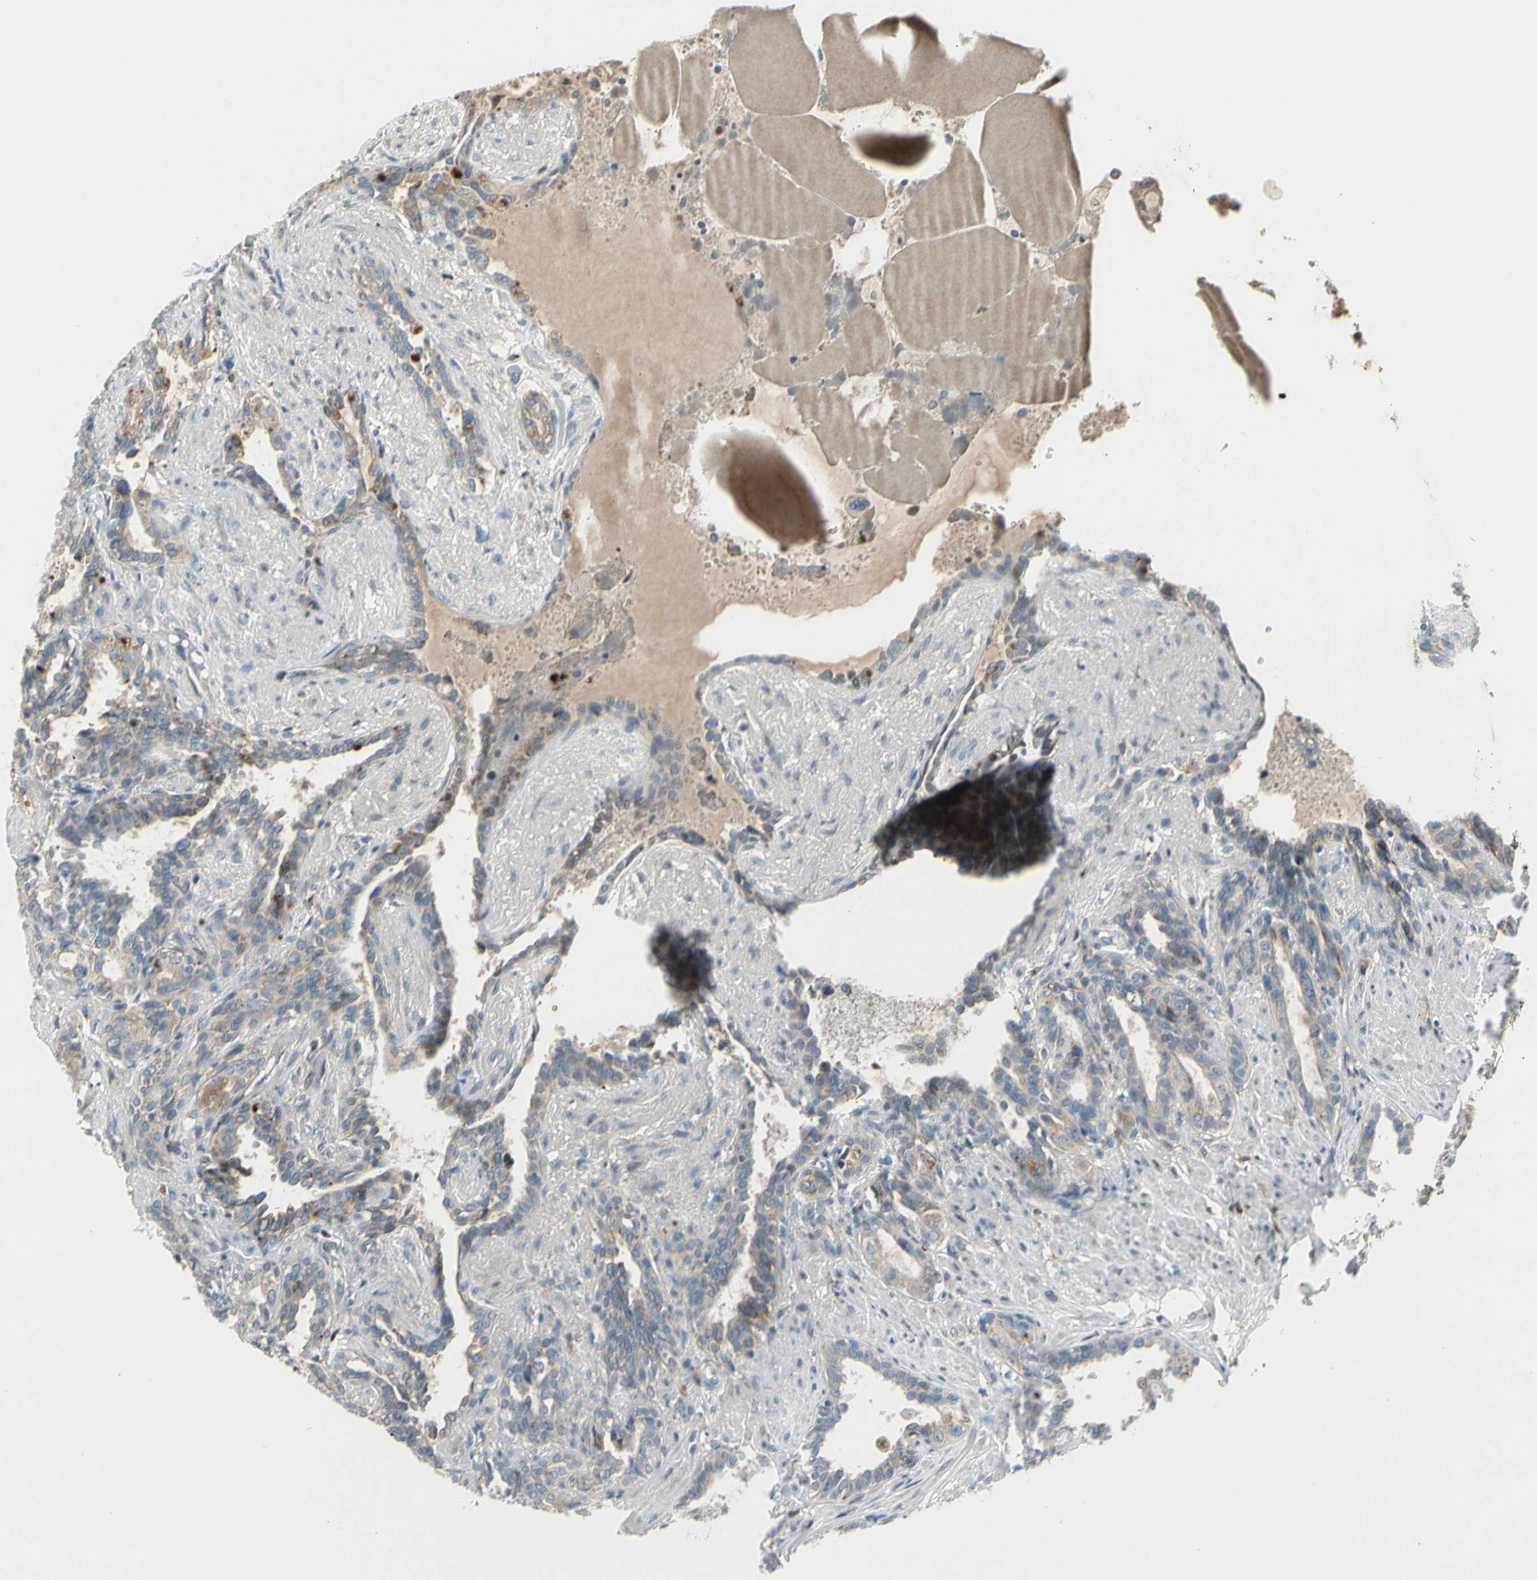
{"staining": {"intensity": "strong", "quantity": ">75%", "location": "cytoplasmic/membranous"}, "tissue": "seminal vesicle", "cell_type": "Glandular cells", "image_type": "normal", "snomed": [{"axis": "morphology", "description": "Normal tissue, NOS"}, {"axis": "topography", "description": "Seminal veicle"}], "caption": "This micrograph reveals immunohistochemistry staining of unremarkable seminal vesicle, with high strong cytoplasmic/membranous expression in about >75% of glandular cells.", "gene": "NPHP3", "patient": {"sex": "male", "age": 61}}